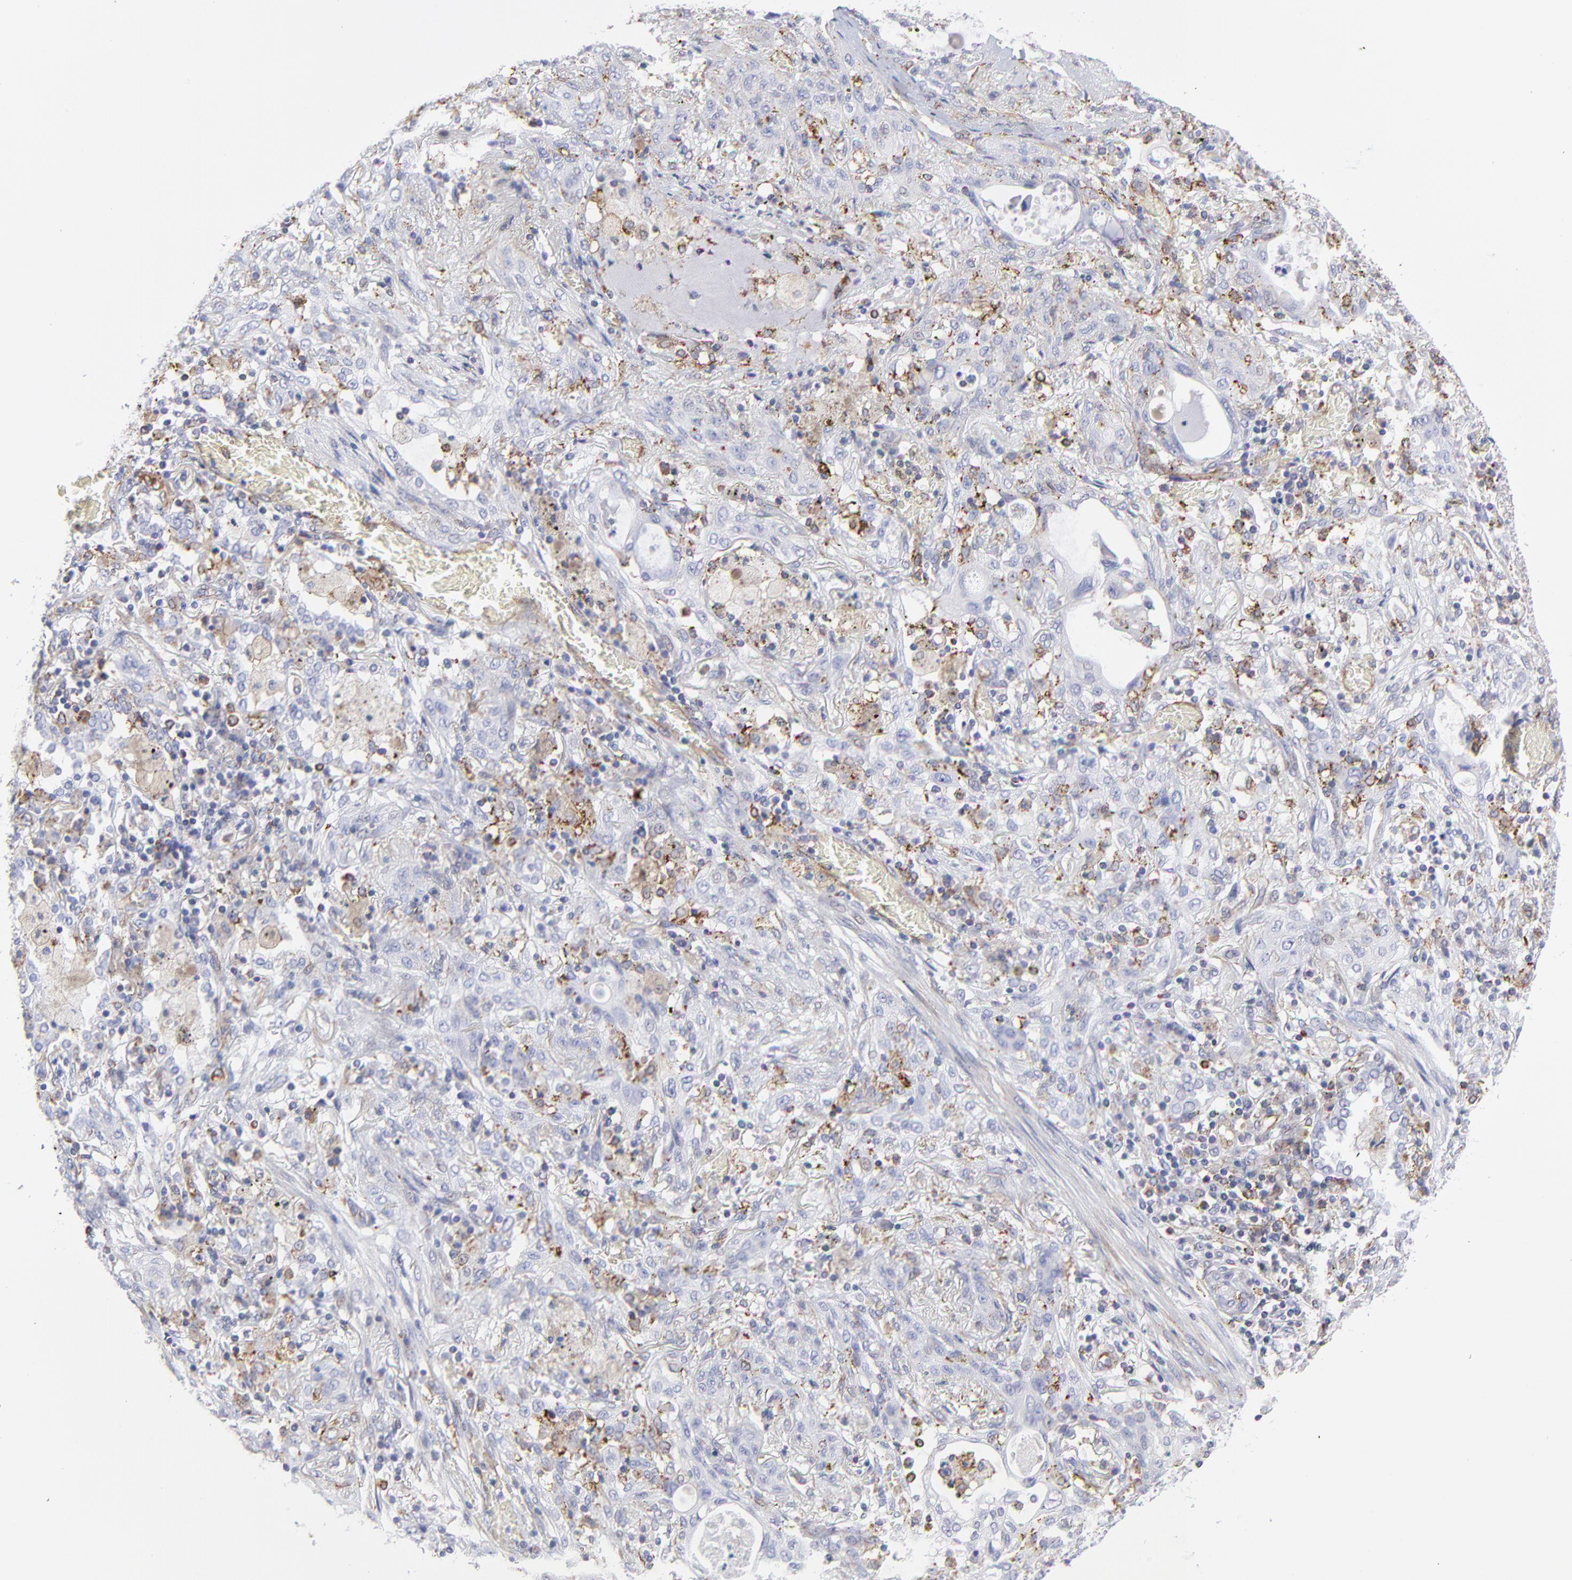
{"staining": {"intensity": "weak", "quantity": "25%-75%", "location": "cytoplasmic/membranous"}, "tissue": "lung cancer", "cell_type": "Tumor cells", "image_type": "cancer", "snomed": [{"axis": "morphology", "description": "Squamous cell carcinoma, NOS"}, {"axis": "topography", "description": "Lung"}], "caption": "Lung cancer (squamous cell carcinoma) stained with DAB IHC displays low levels of weak cytoplasmic/membranous staining in about 25%-75% of tumor cells. Using DAB (3,3'-diaminobenzidine) (brown) and hematoxylin (blue) stains, captured at high magnification using brightfield microscopy.", "gene": "COX8C", "patient": {"sex": "female", "age": 47}}